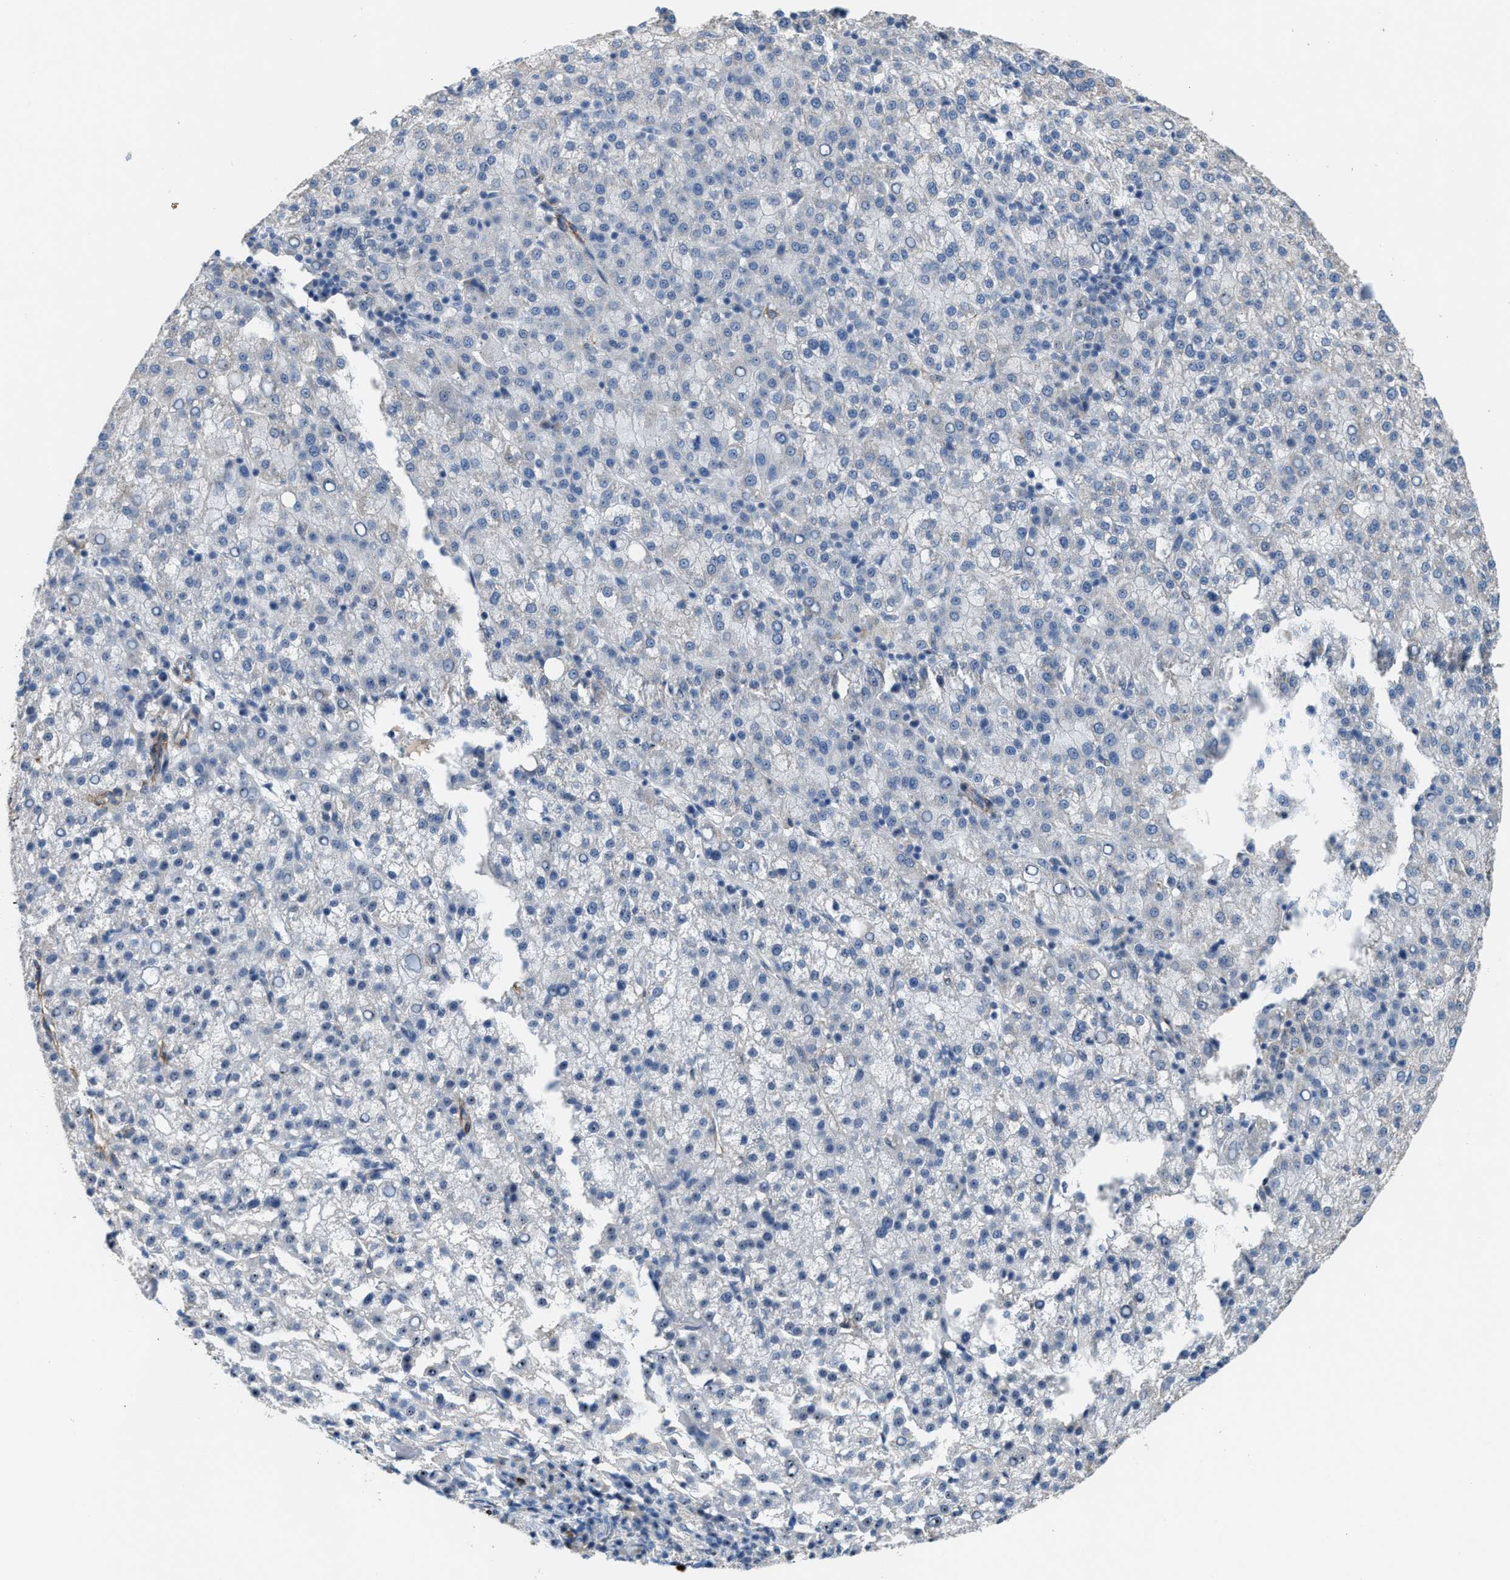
{"staining": {"intensity": "negative", "quantity": "none", "location": "none"}, "tissue": "liver cancer", "cell_type": "Tumor cells", "image_type": "cancer", "snomed": [{"axis": "morphology", "description": "Carcinoma, Hepatocellular, NOS"}, {"axis": "topography", "description": "Liver"}], "caption": "IHC histopathology image of human liver cancer stained for a protein (brown), which shows no expression in tumor cells. (Immunohistochemistry, brightfield microscopy, high magnification).", "gene": "ZNF783", "patient": {"sex": "female", "age": 58}}